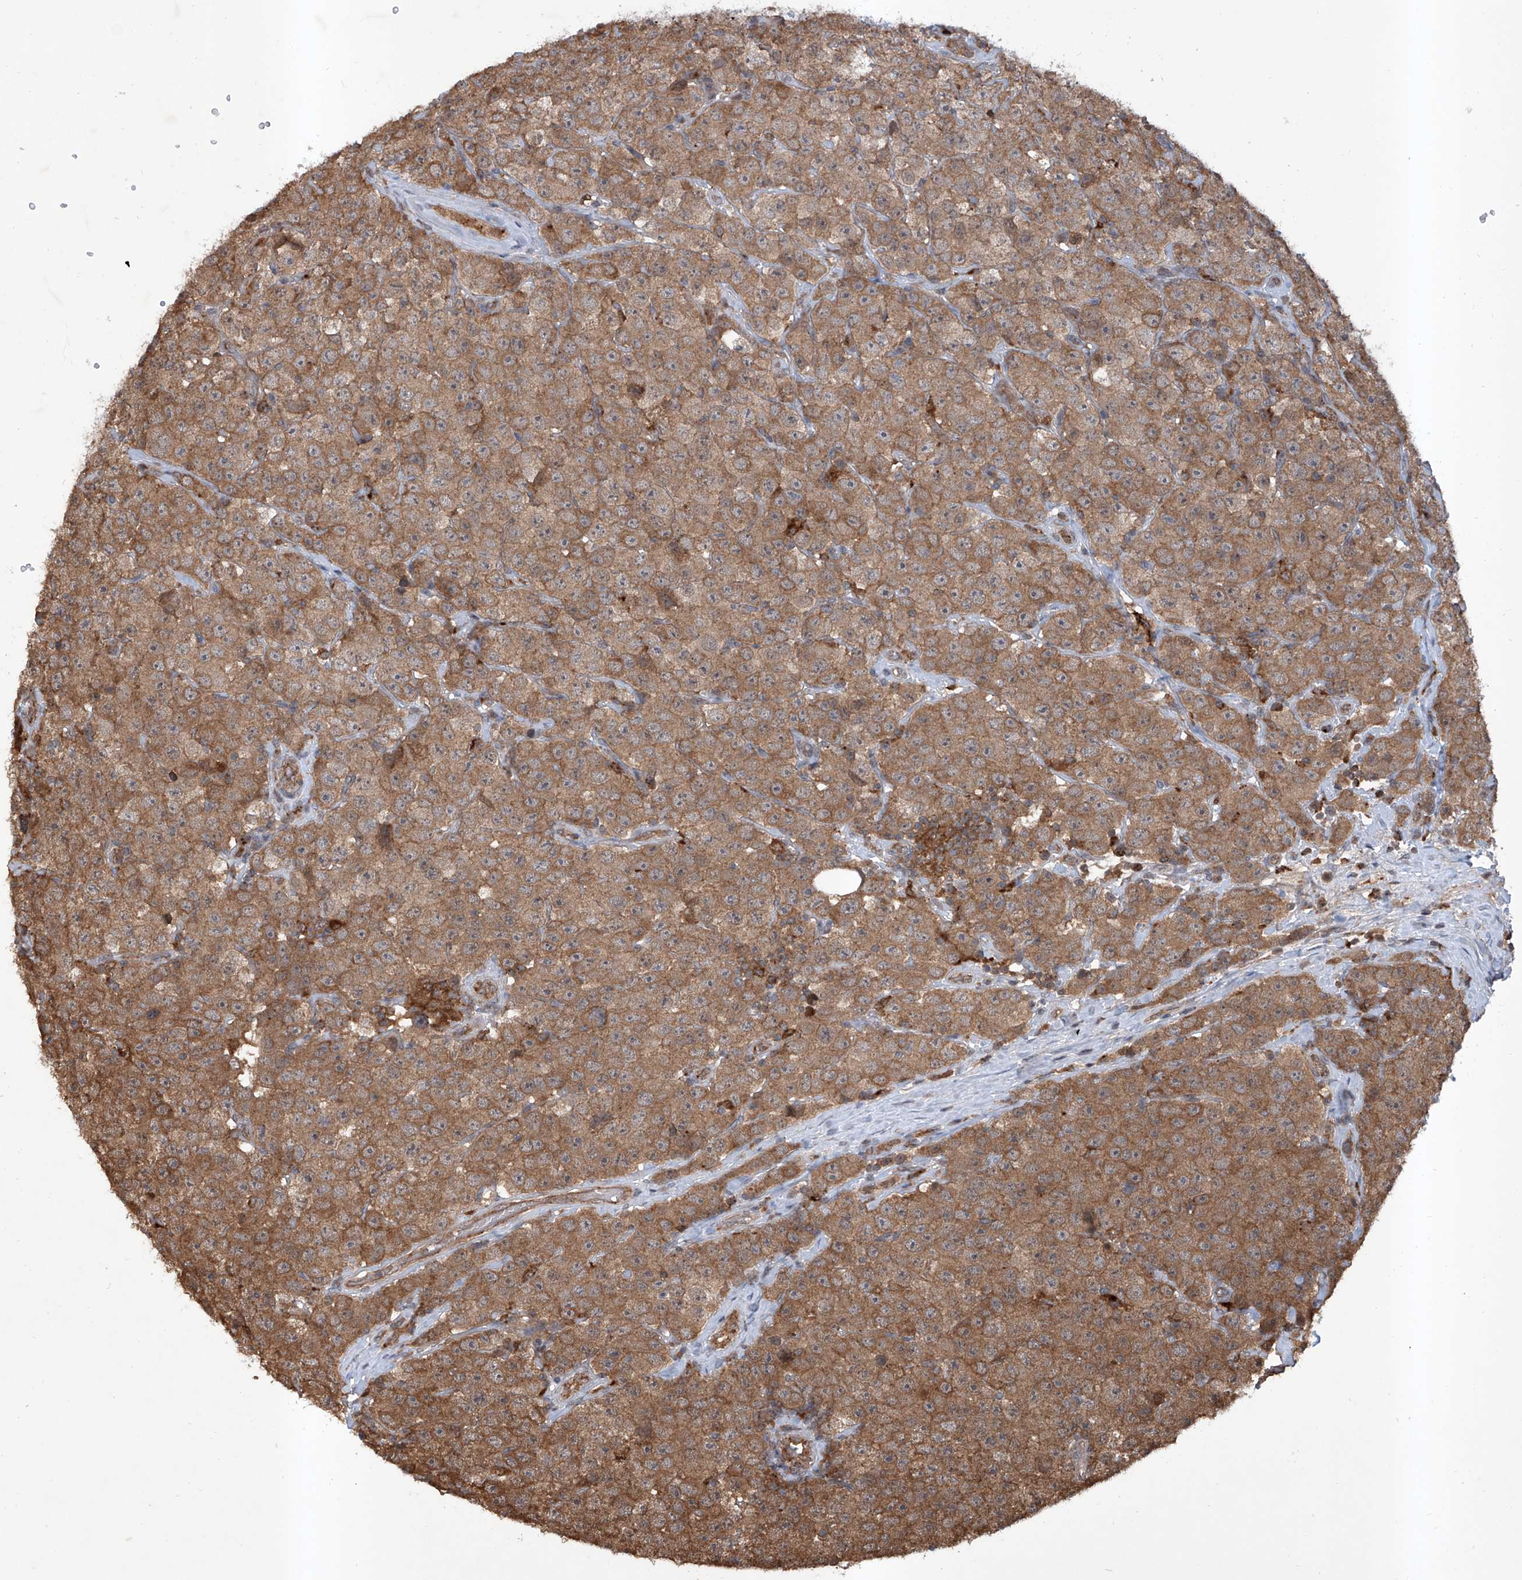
{"staining": {"intensity": "moderate", "quantity": ">75%", "location": "cytoplasmic/membranous"}, "tissue": "testis cancer", "cell_type": "Tumor cells", "image_type": "cancer", "snomed": [{"axis": "morphology", "description": "Seminoma, NOS"}, {"axis": "topography", "description": "Testis"}], "caption": "Moderate cytoplasmic/membranous protein expression is identified in approximately >75% of tumor cells in seminoma (testis).", "gene": "HOXC8", "patient": {"sex": "male", "age": 28}}